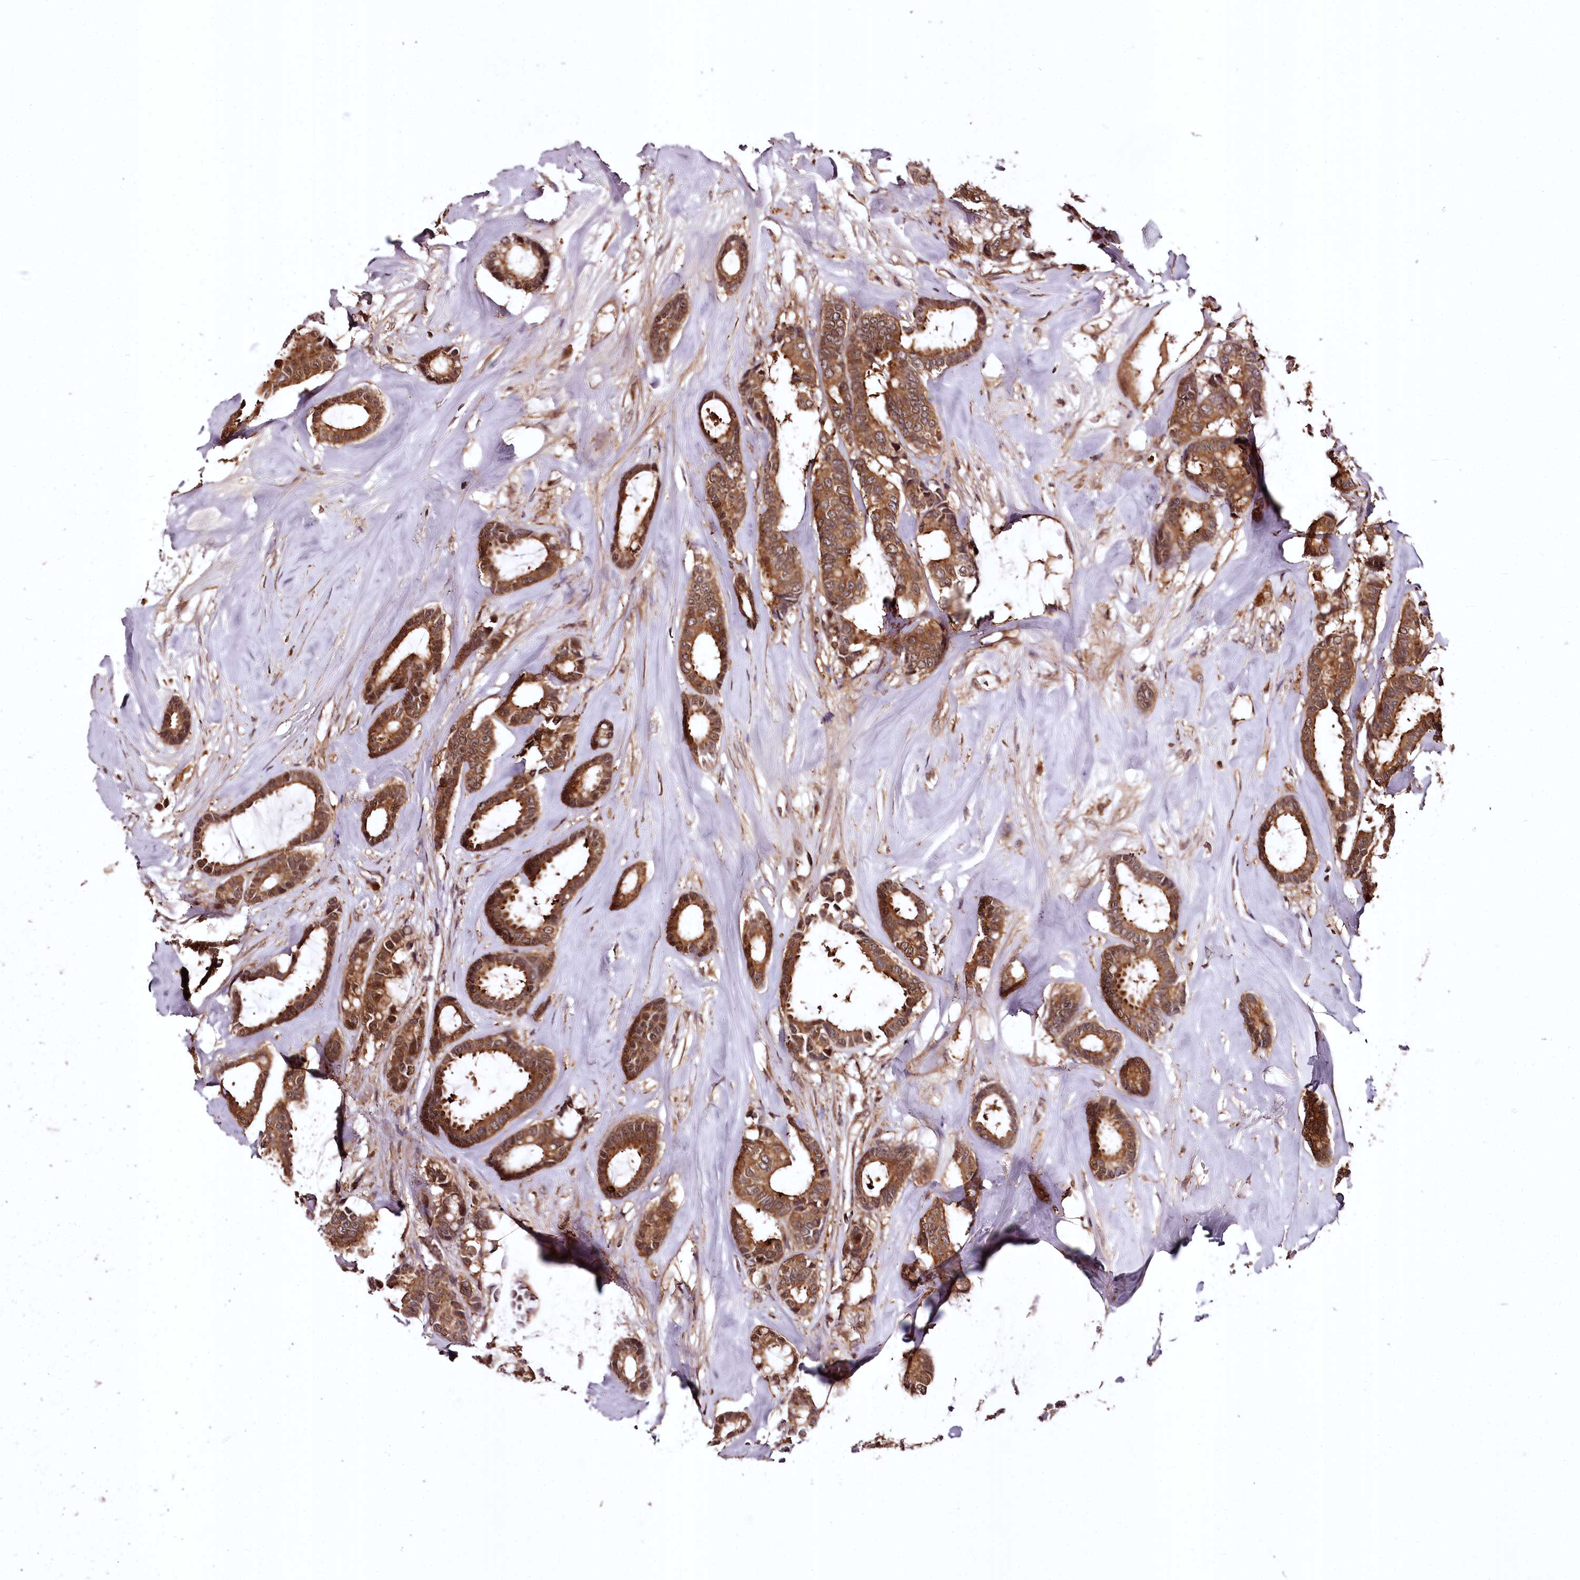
{"staining": {"intensity": "moderate", "quantity": ">75%", "location": "cytoplasmic/membranous,nuclear"}, "tissue": "breast cancer", "cell_type": "Tumor cells", "image_type": "cancer", "snomed": [{"axis": "morphology", "description": "Duct carcinoma"}, {"axis": "topography", "description": "Breast"}], "caption": "There is medium levels of moderate cytoplasmic/membranous and nuclear positivity in tumor cells of breast cancer, as demonstrated by immunohistochemical staining (brown color).", "gene": "TTC12", "patient": {"sex": "female", "age": 87}}